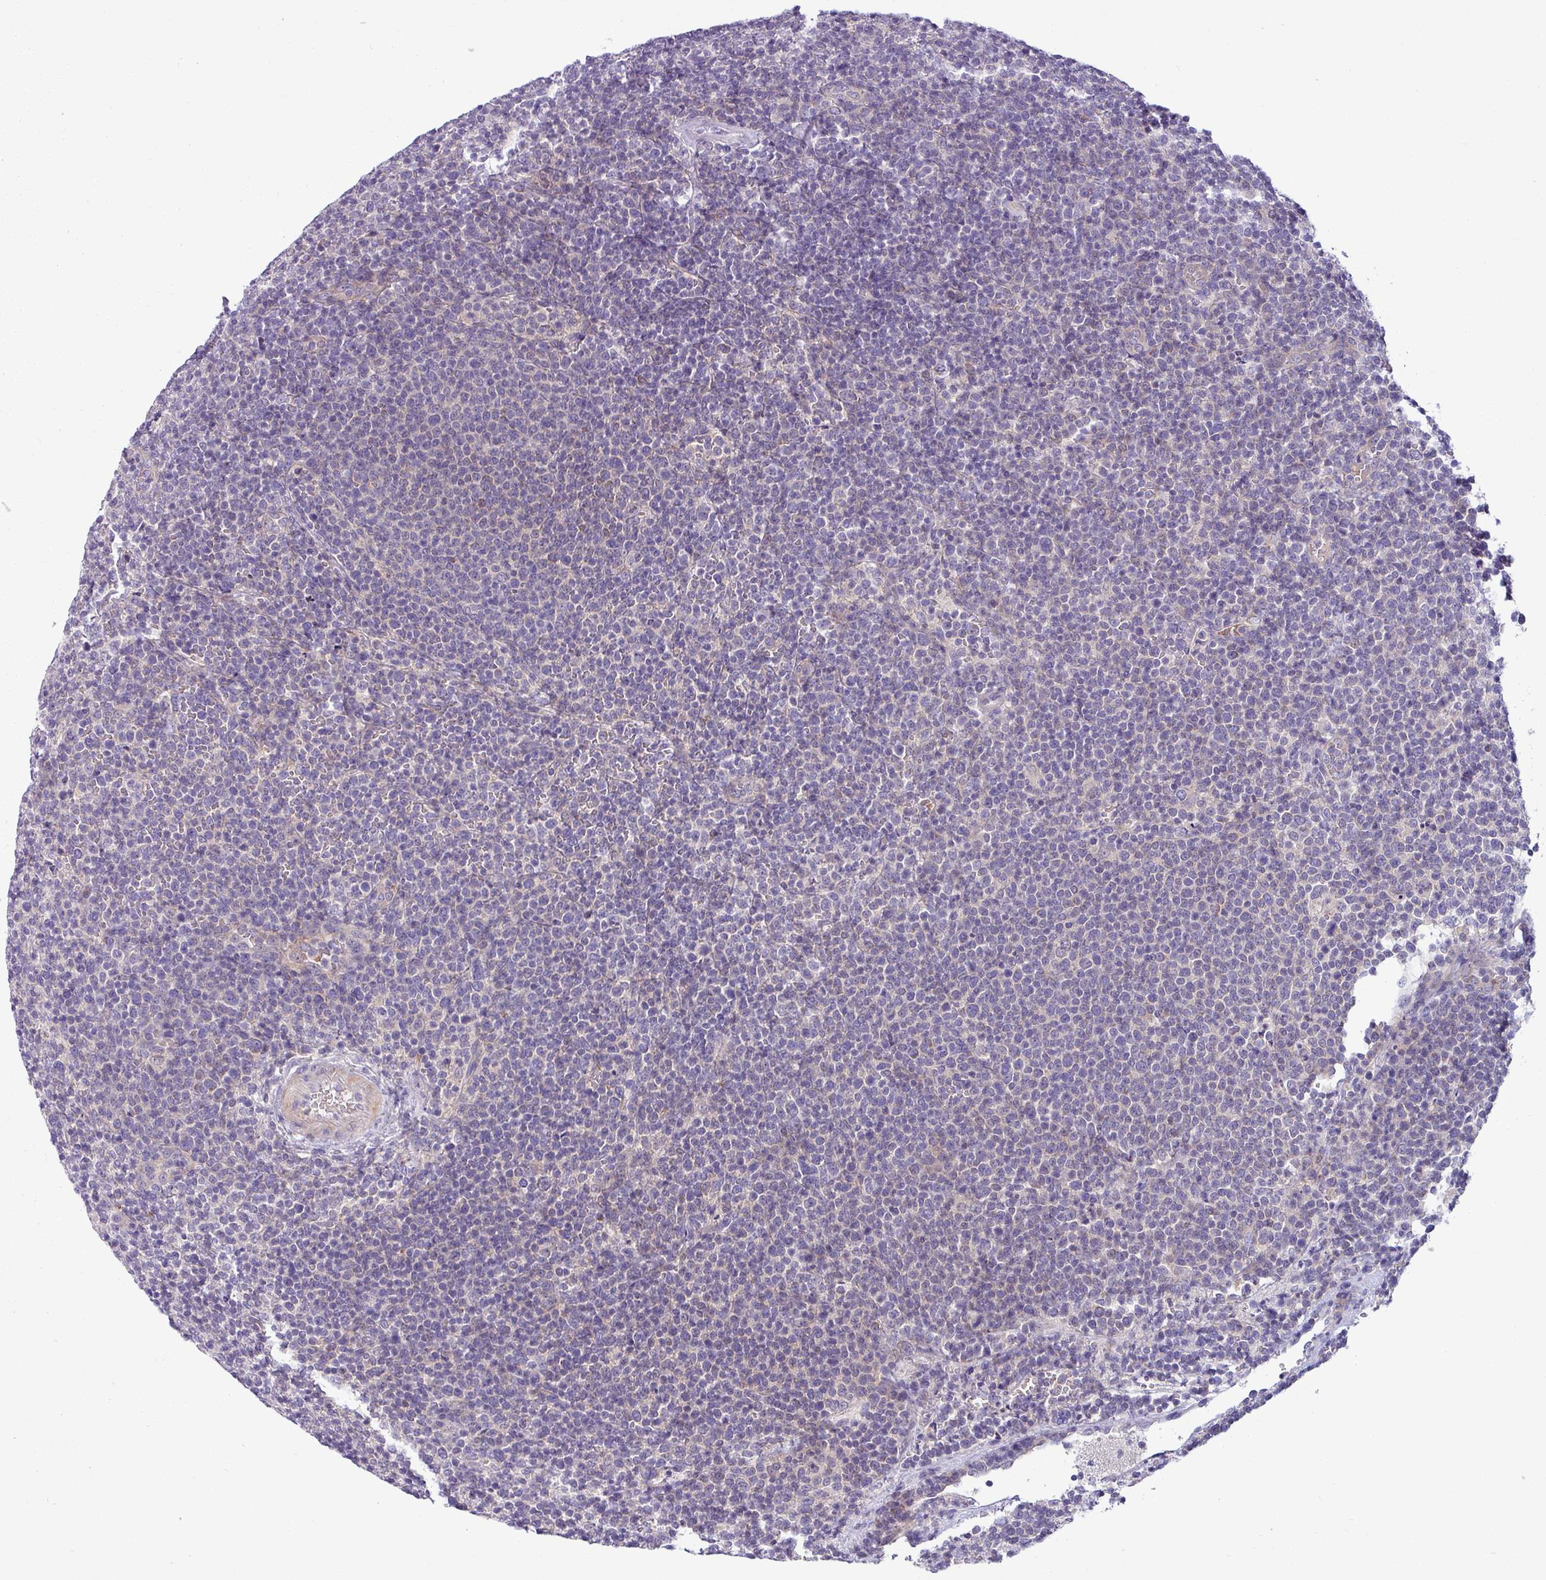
{"staining": {"intensity": "negative", "quantity": "none", "location": "none"}, "tissue": "lymphoma", "cell_type": "Tumor cells", "image_type": "cancer", "snomed": [{"axis": "morphology", "description": "Malignant lymphoma, non-Hodgkin's type, High grade"}, {"axis": "topography", "description": "Lymph node"}], "caption": "Malignant lymphoma, non-Hodgkin's type (high-grade) stained for a protein using immunohistochemistry reveals no expression tumor cells.", "gene": "ACAP3", "patient": {"sex": "male", "age": 61}}